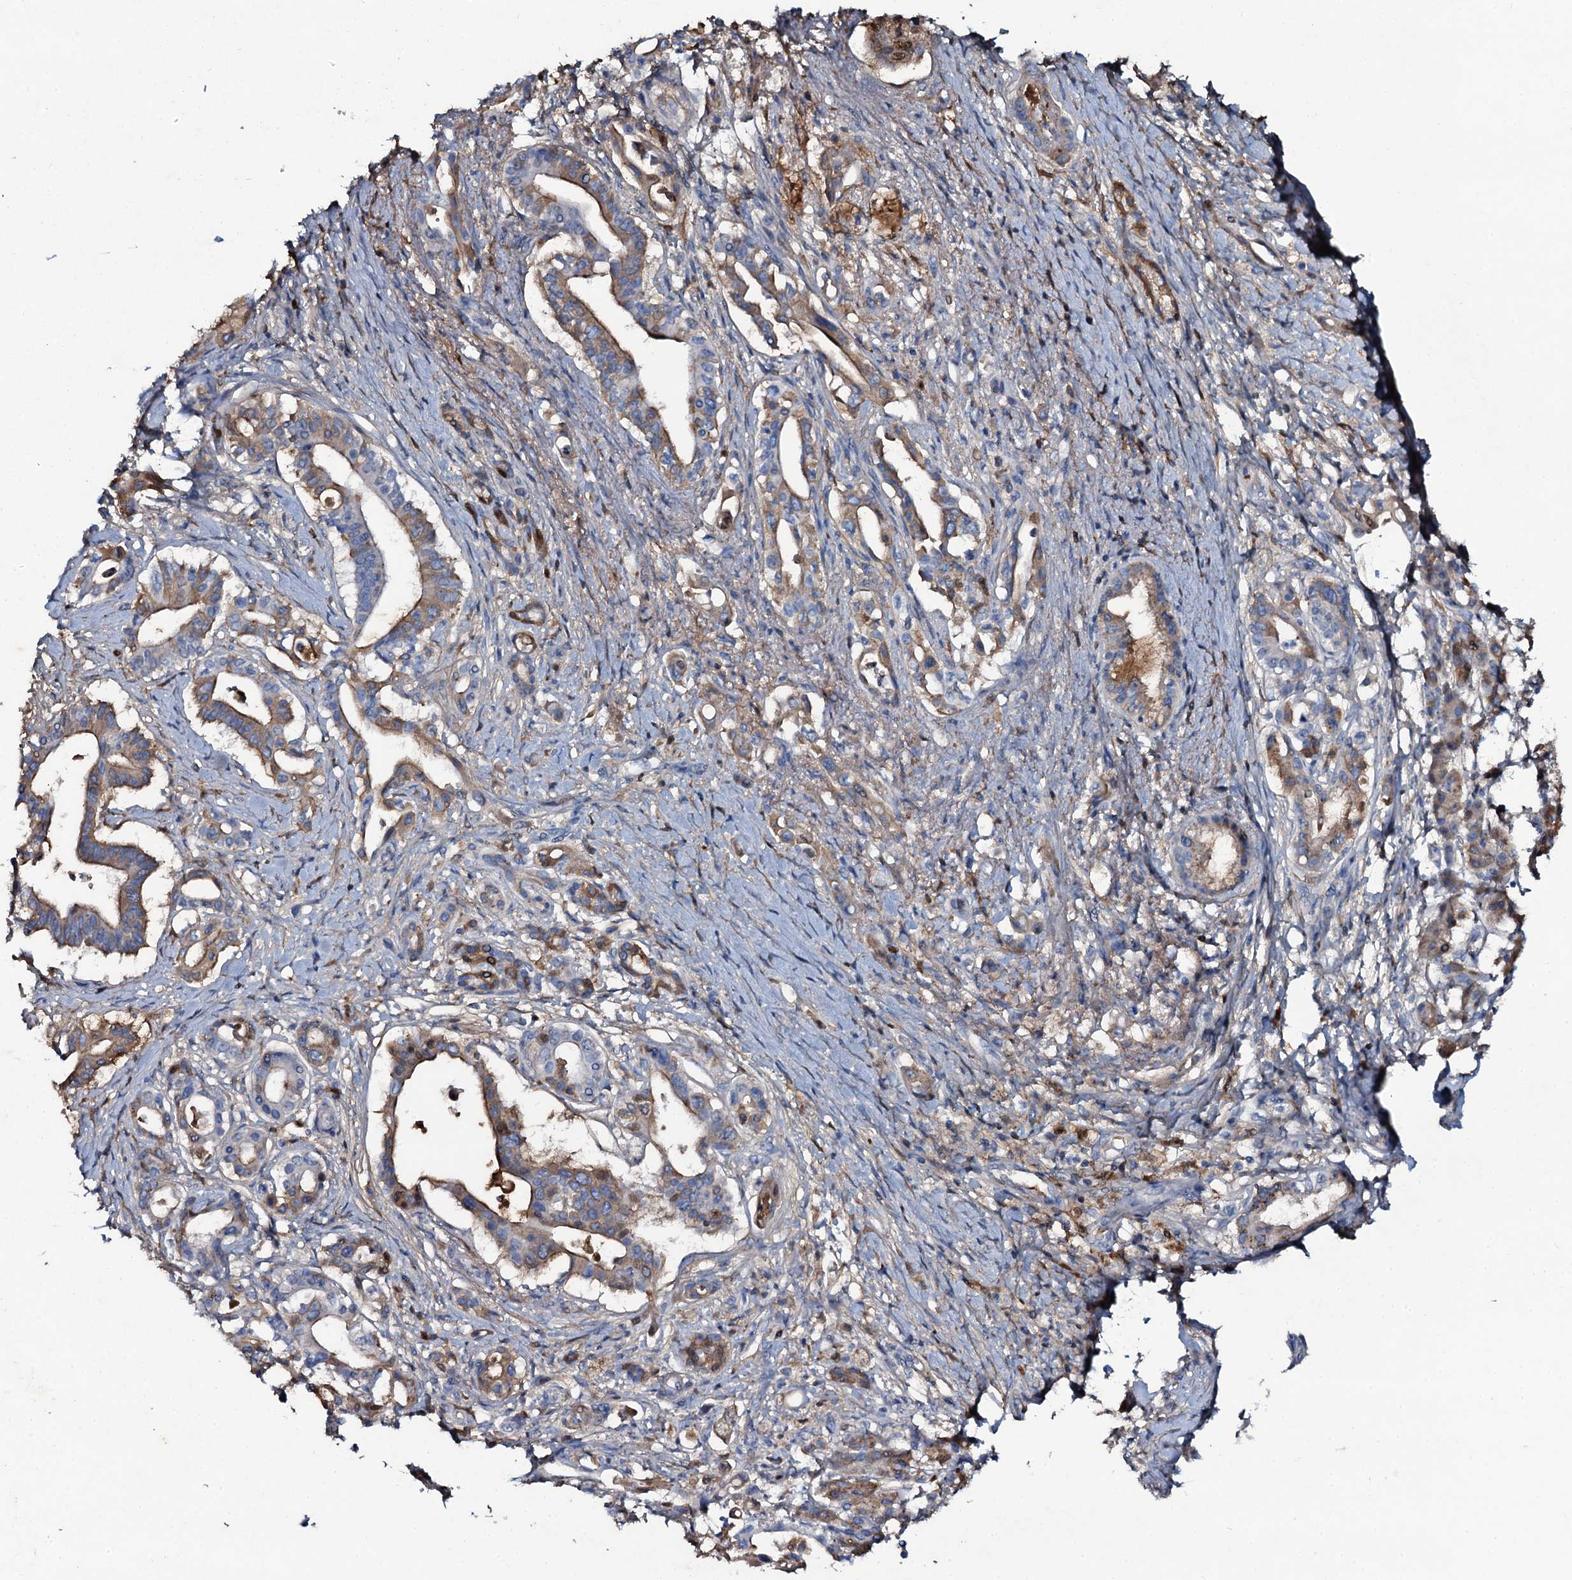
{"staining": {"intensity": "moderate", "quantity": "25%-75%", "location": "cytoplasmic/membranous"}, "tissue": "pancreatic cancer", "cell_type": "Tumor cells", "image_type": "cancer", "snomed": [{"axis": "morphology", "description": "Adenocarcinoma, NOS"}, {"axis": "topography", "description": "Pancreas"}], "caption": "Pancreatic cancer tissue demonstrates moderate cytoplasmic/membranous staining in about 25%-75% of tumor cells (Stains: DAB in brown, nuclei in blue, Microscopy: brightfield microscopy at high magnification).", "gene": "EDN1", "patient": {"sex": "female", "age": 77}}